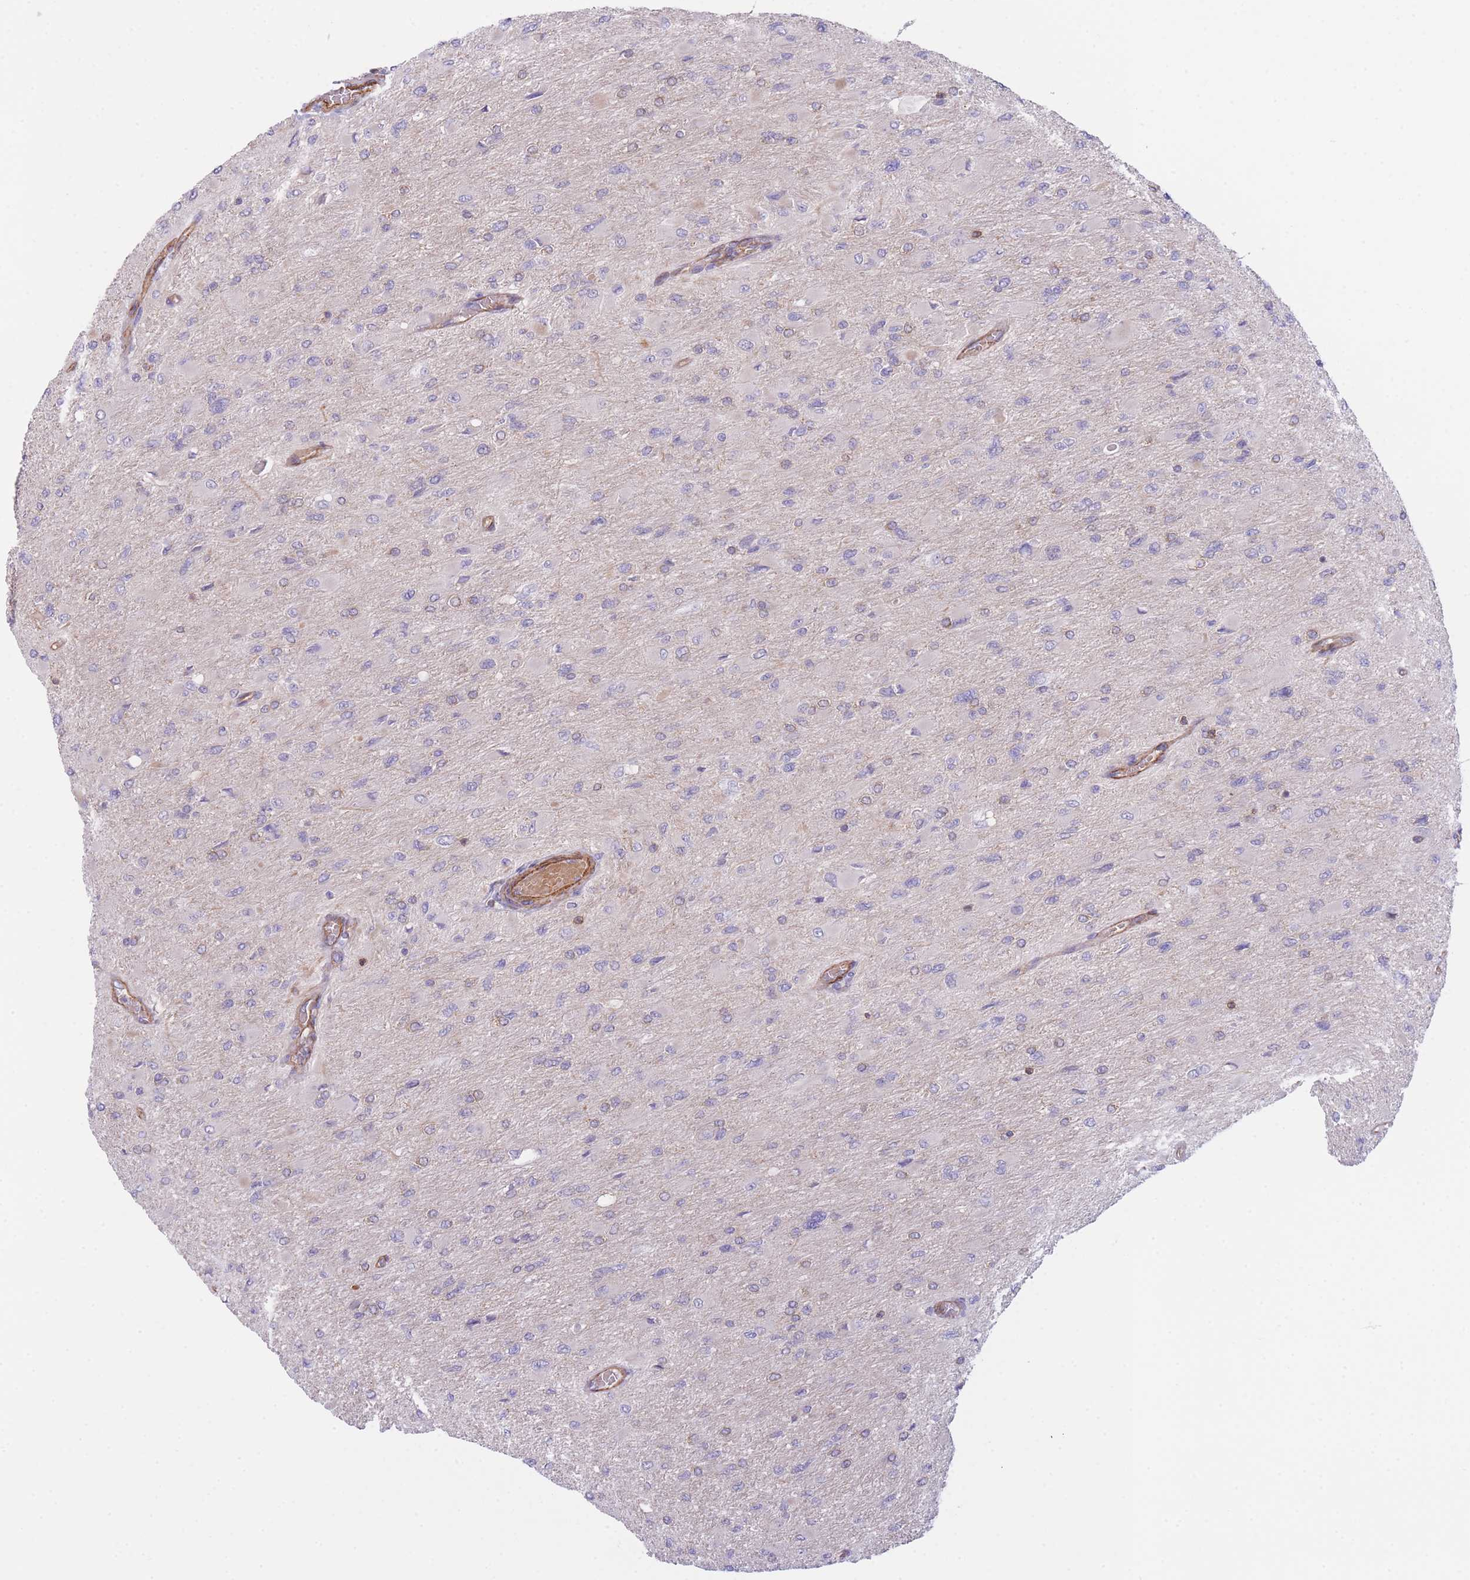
{"staining": {"intensity": "negative", "quantity": "none", "location": "none"}, "tissue": "glioma", "cell_type": "Tumor cells", "image_type": "cancer", "snomed": [{"axis": "morphology", "description": "Glioma, malignant, High grade"}, {"axis": "topography", "description": "Cerebral cortex"}], "caption": "IHC of human glioma exhibits no positivity in tumor cells. (DAB immunohistochemistry (IHC) visualized using brightfield microscopy, high magnification).", "gene": "CDC25B", "patient": {"sex": "female", "age": 36}}